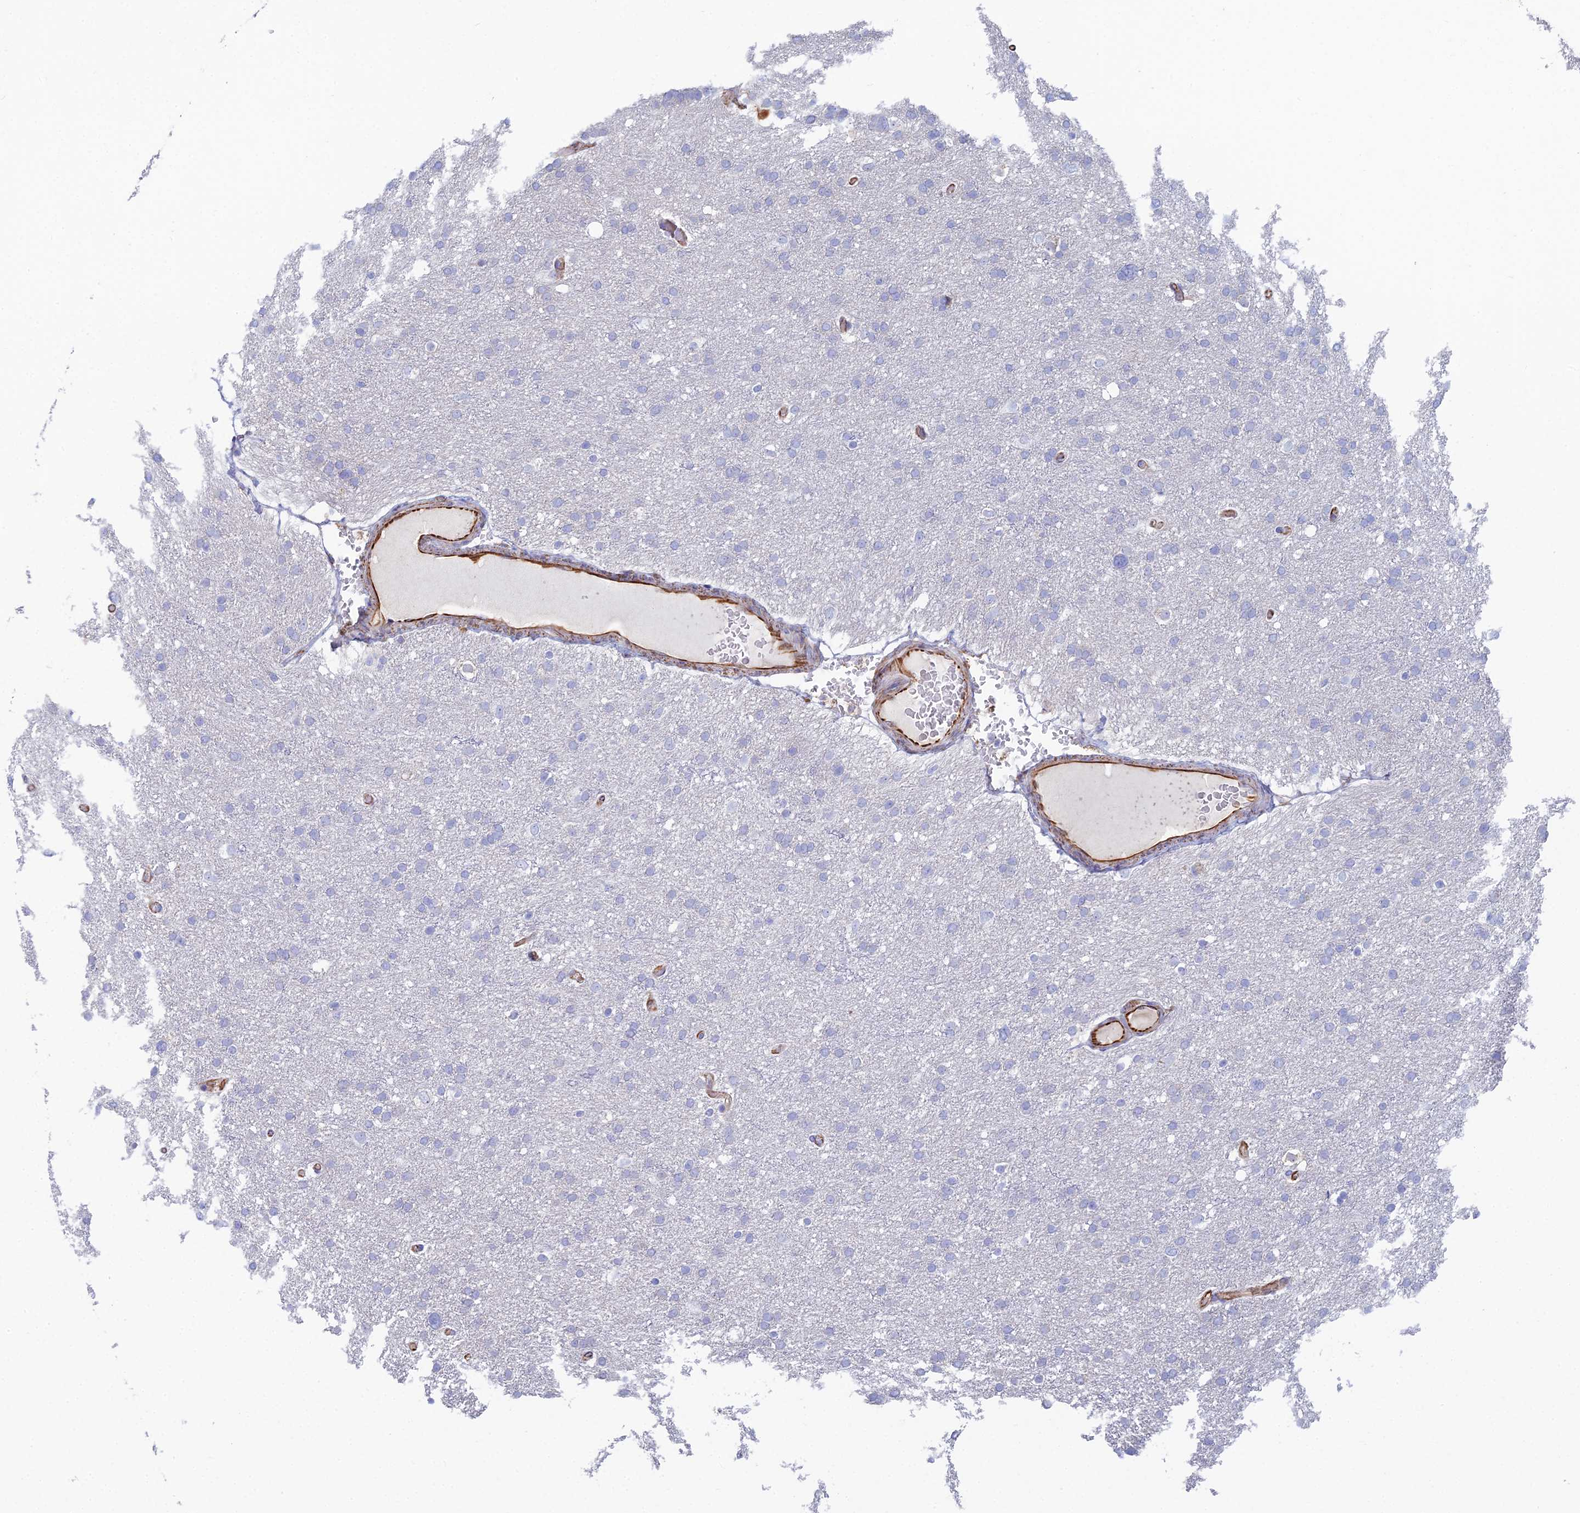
{"staining": {"intensity": "negative", "quantity": "none", "location": "none"}, "tissue": "glioma", "cell_type": "Tumor cells", "image_type": "cancer", "snomed": [{"axis": "morphology", "description": "Glioma, malignant, High grade"}, {"axis": "topography", "description": "Cerebral cortex"}], "caption": "Immunohistochemical staining of malignant high-grade glioma reveals no significant staining in tumor cells. (Stains: DAB (3,3'-diaminobenzidine) IHC with hematoxylin counter stain, Microscopy: brightfield microscopy at high magnification).", "gene": "CLVS2", "patient": {"sex": "female", "age": 36}}